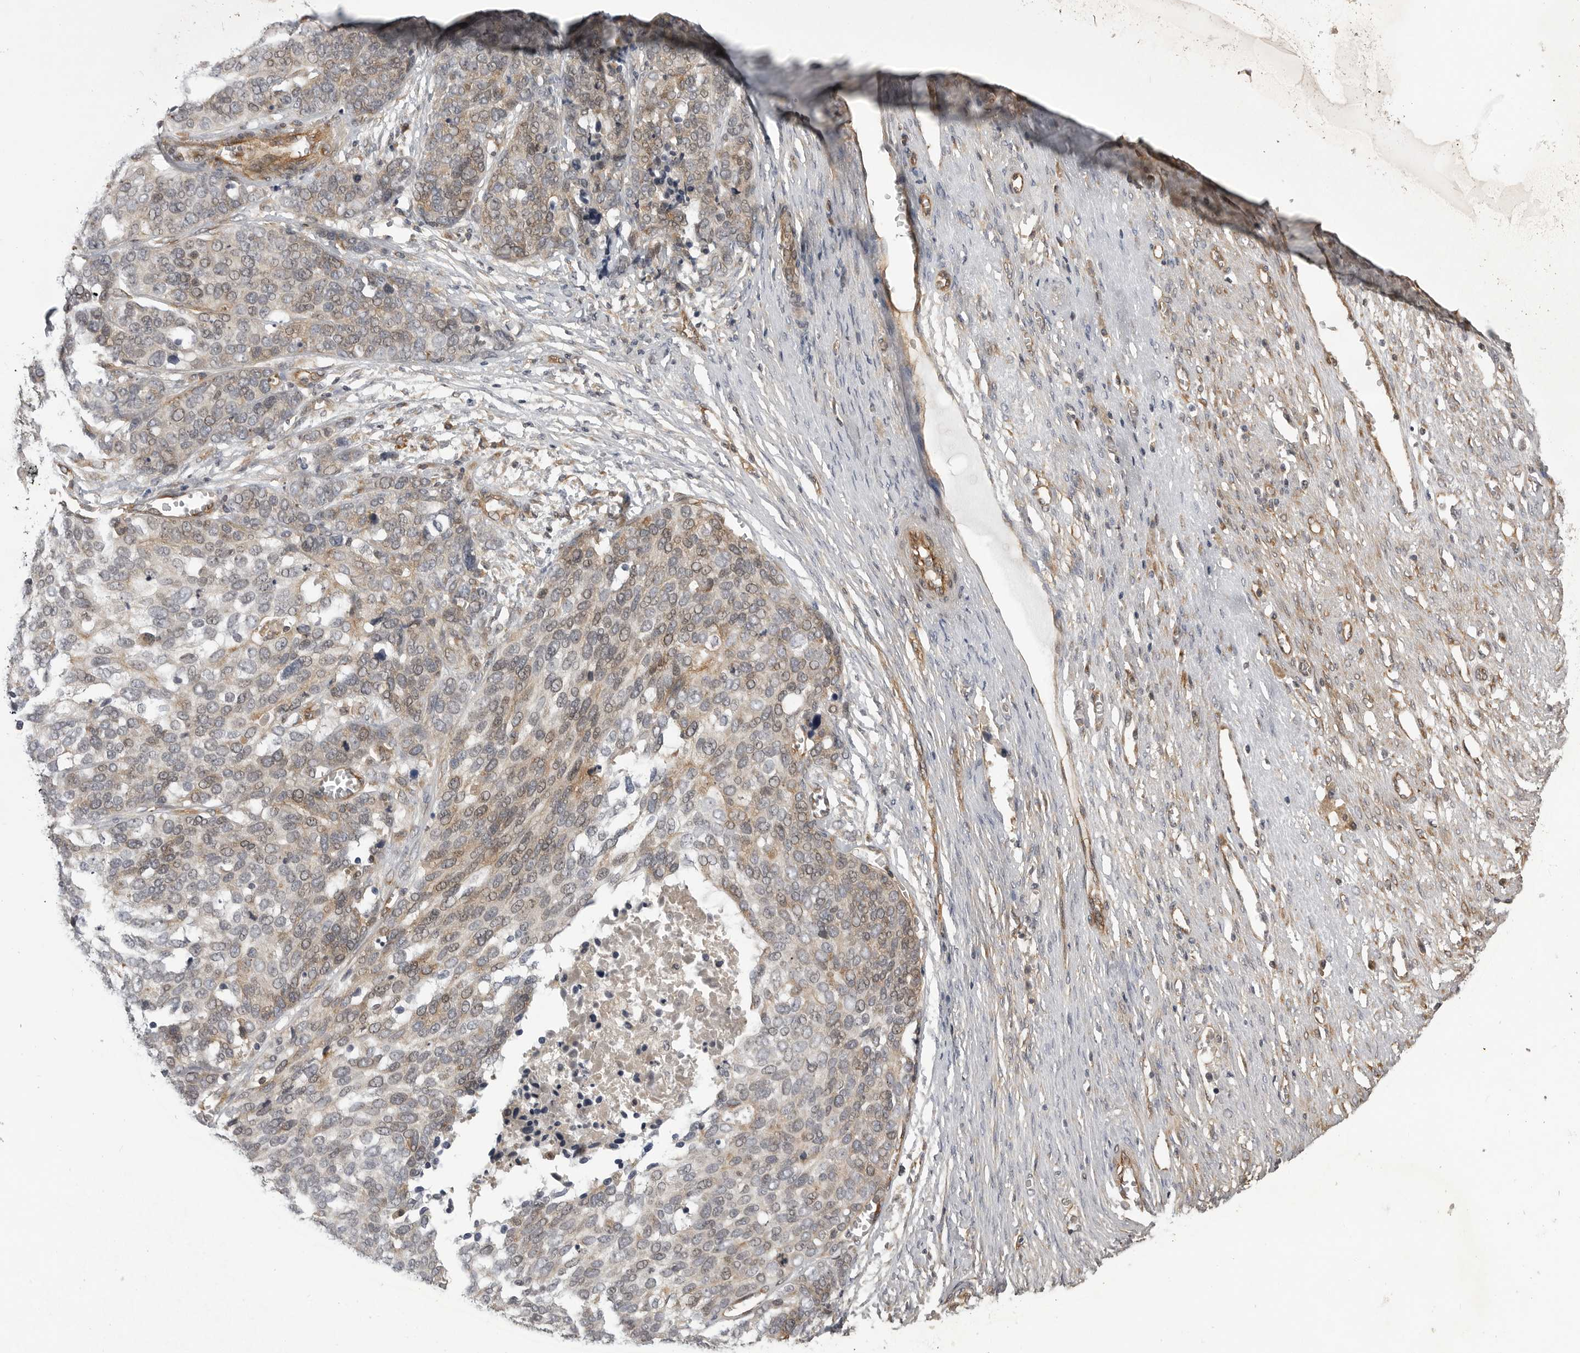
{"staining": {"intensity": "weak", "quantity": "25%-75%", "location": "cytoplasmic/membranous"}, "tissue": "ovarian cancer", "cell_type": "Tumor cells", "image_type": "cancer", "snomed": [{"axis": "morphology", "description": "Cystadenocarcinoma, serous, NOS"}, {"axis": "topography", "description": "Ovary"}], "caption": "A histopathology image of human serous cystadenocarcinoma (ovarian) stained for a protein shows weak cytoplasmic/membranous brown staining in tumor cells.", "gene": "LRRC45", "patient": {"sex": "female", "age": 44}}